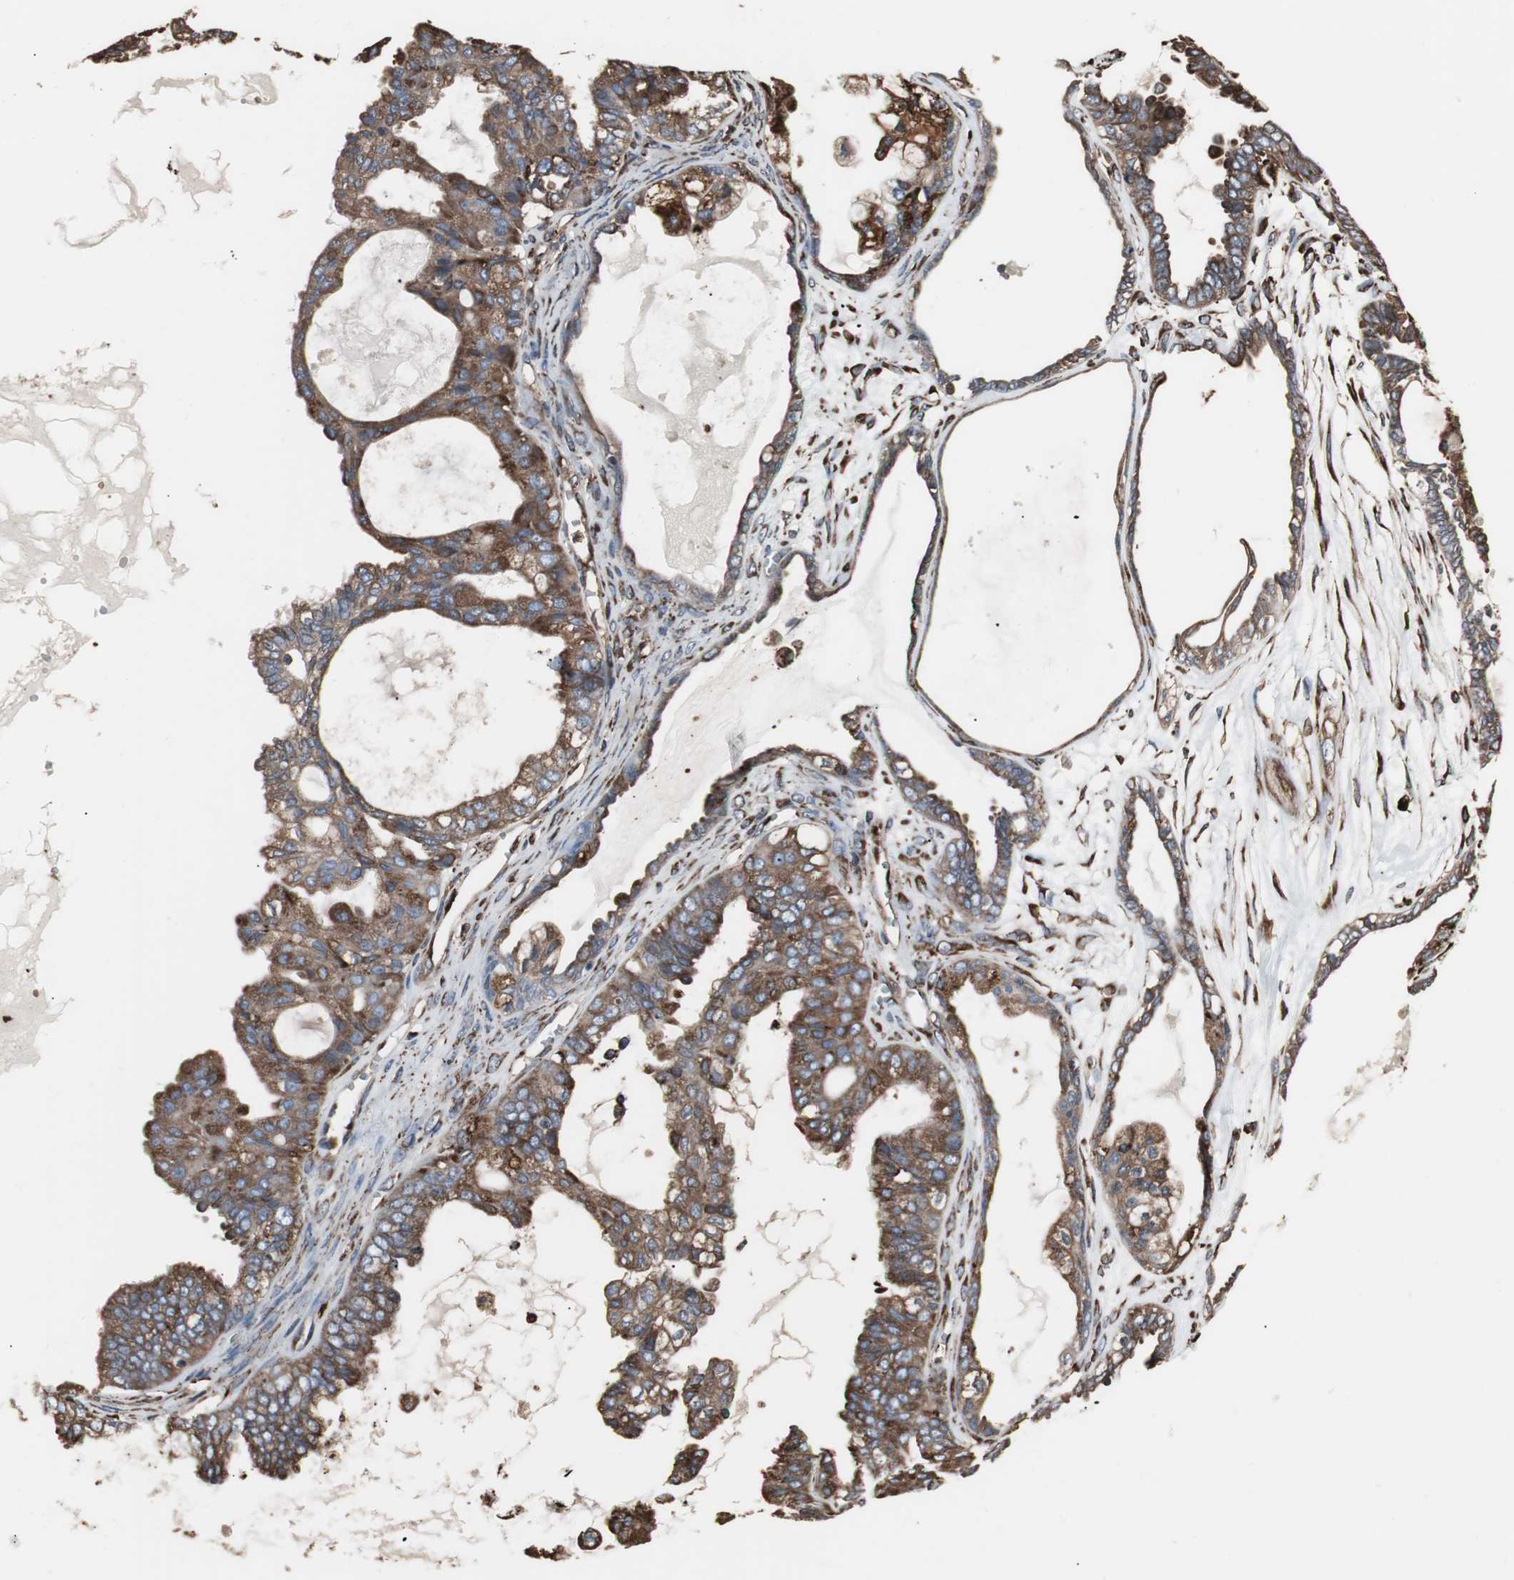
{"staining": {"intensity": "strong", "quantity": ">75%", "location": "cytoplasmic/membranous"}, "tissue": "ovarian cancer", "cell_type": "Tumor cells", "image_type": "cancer", "snomed": [{"axis": "morphology", "description": "Carcinoma, NOS"}, {"axis": "morphology", "description": "Carcinoma, endometroid"}, {"axis": "topography", "description": "Ovary"}], "caption": "Immunohistochemistry image of ovarian cancer stained for a protein (brown), which shows high levels of strong cytoplasmic/membranous staining in approximately >75% of tumor cells.", "gene": "CALU", "patient": {"sex": "female", "age": 50}}